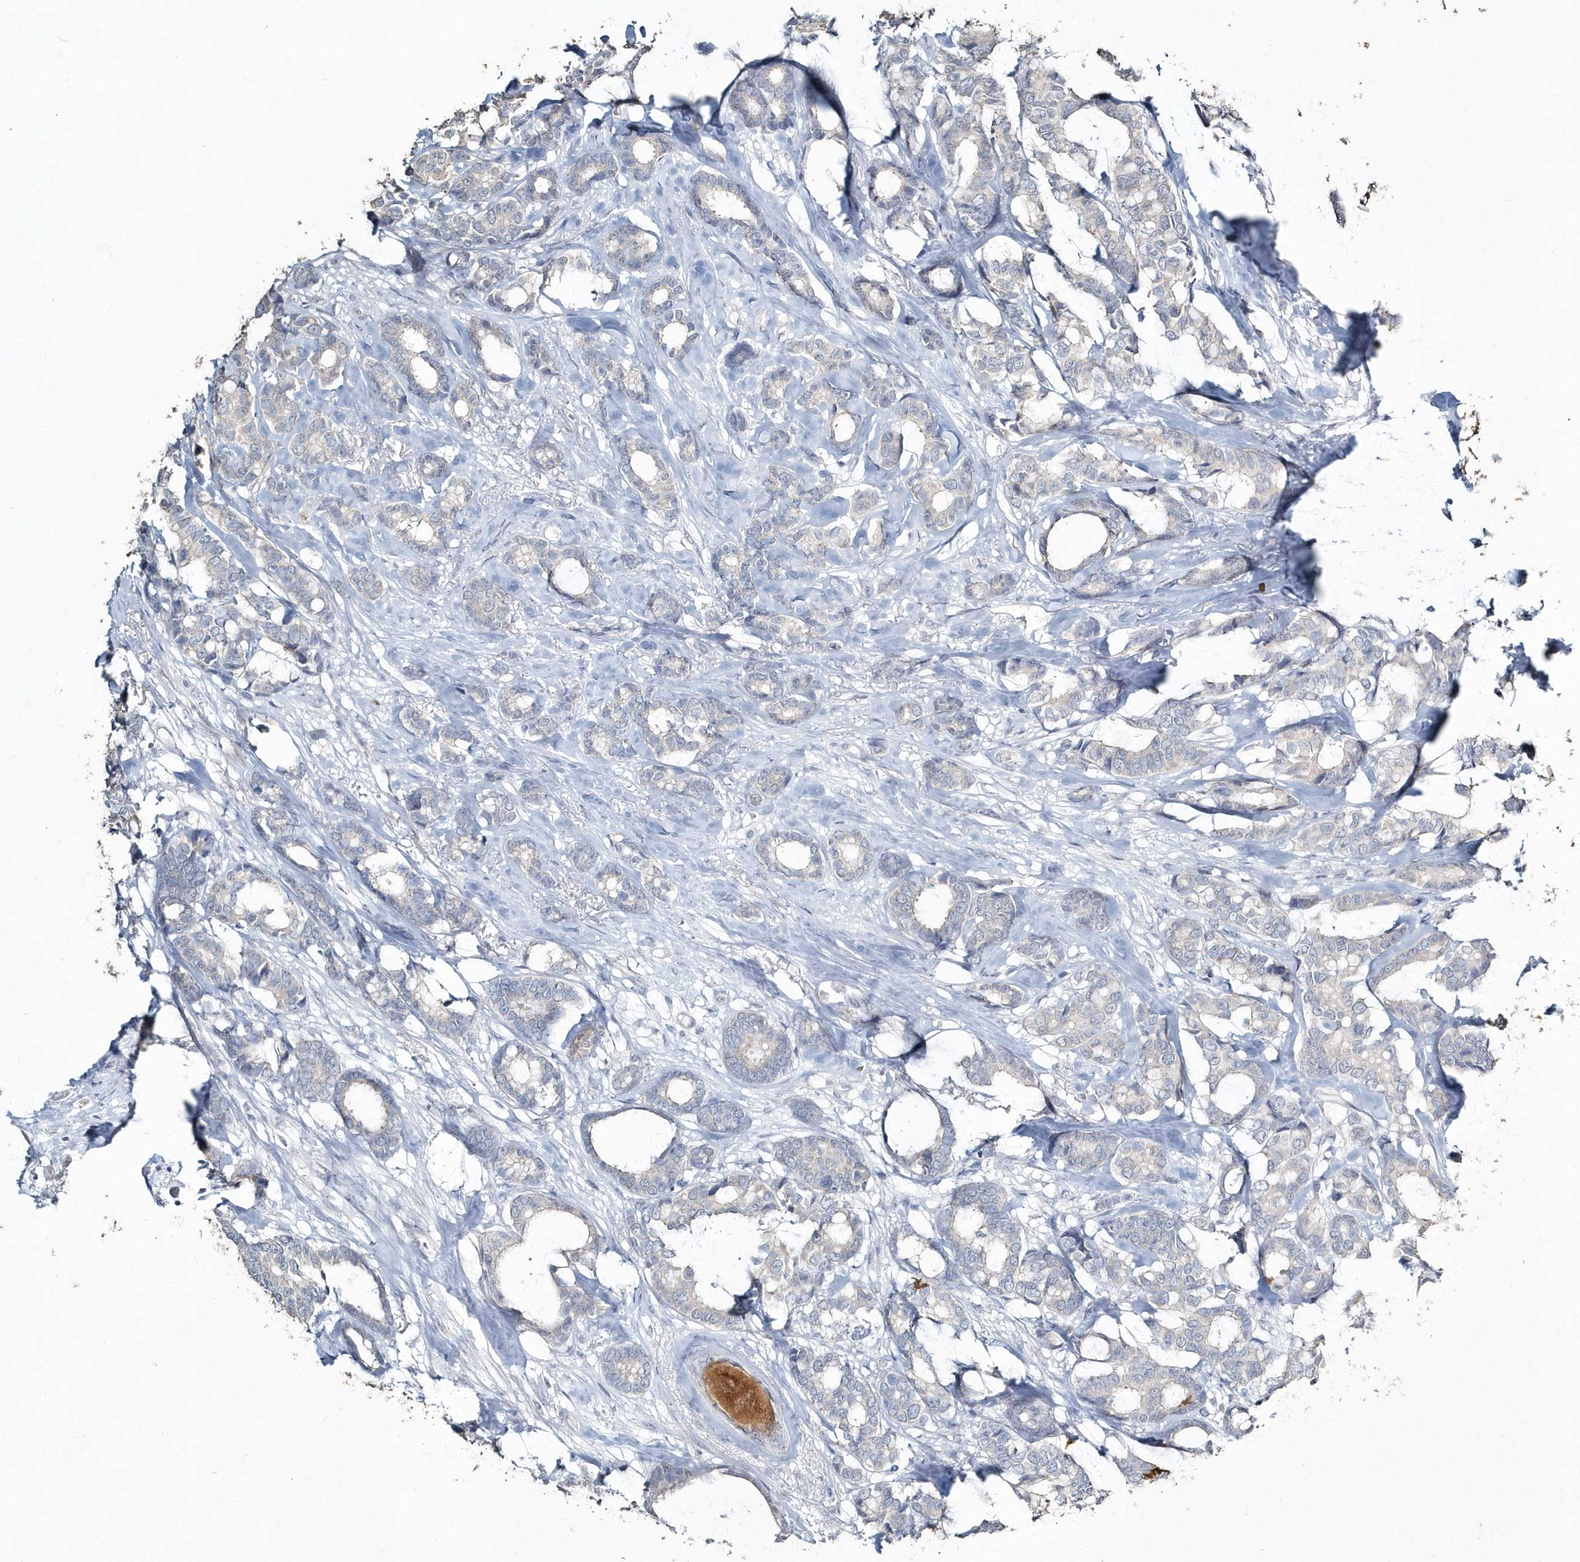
{"staining": {"intensity": "negative", "quantity": "none", "location": "none"}, "tissue": "breast cancer", "cell_type": "Tumor cells", "image_type": "cancer", "snomed": [{"axis": "morphology", "description": "Duct carcinoma"}, {"axis": "topography", "description": "Breast"}], "caption": "A high-resolution histopathology image shows immunohistochemistry (IHC) staining of breast cancer (invasive ductal carcinoma), which reveals no significant positivity in tumor cells.", "gene": "MYOT", "patient": {"sex": "female", "age": 87}}